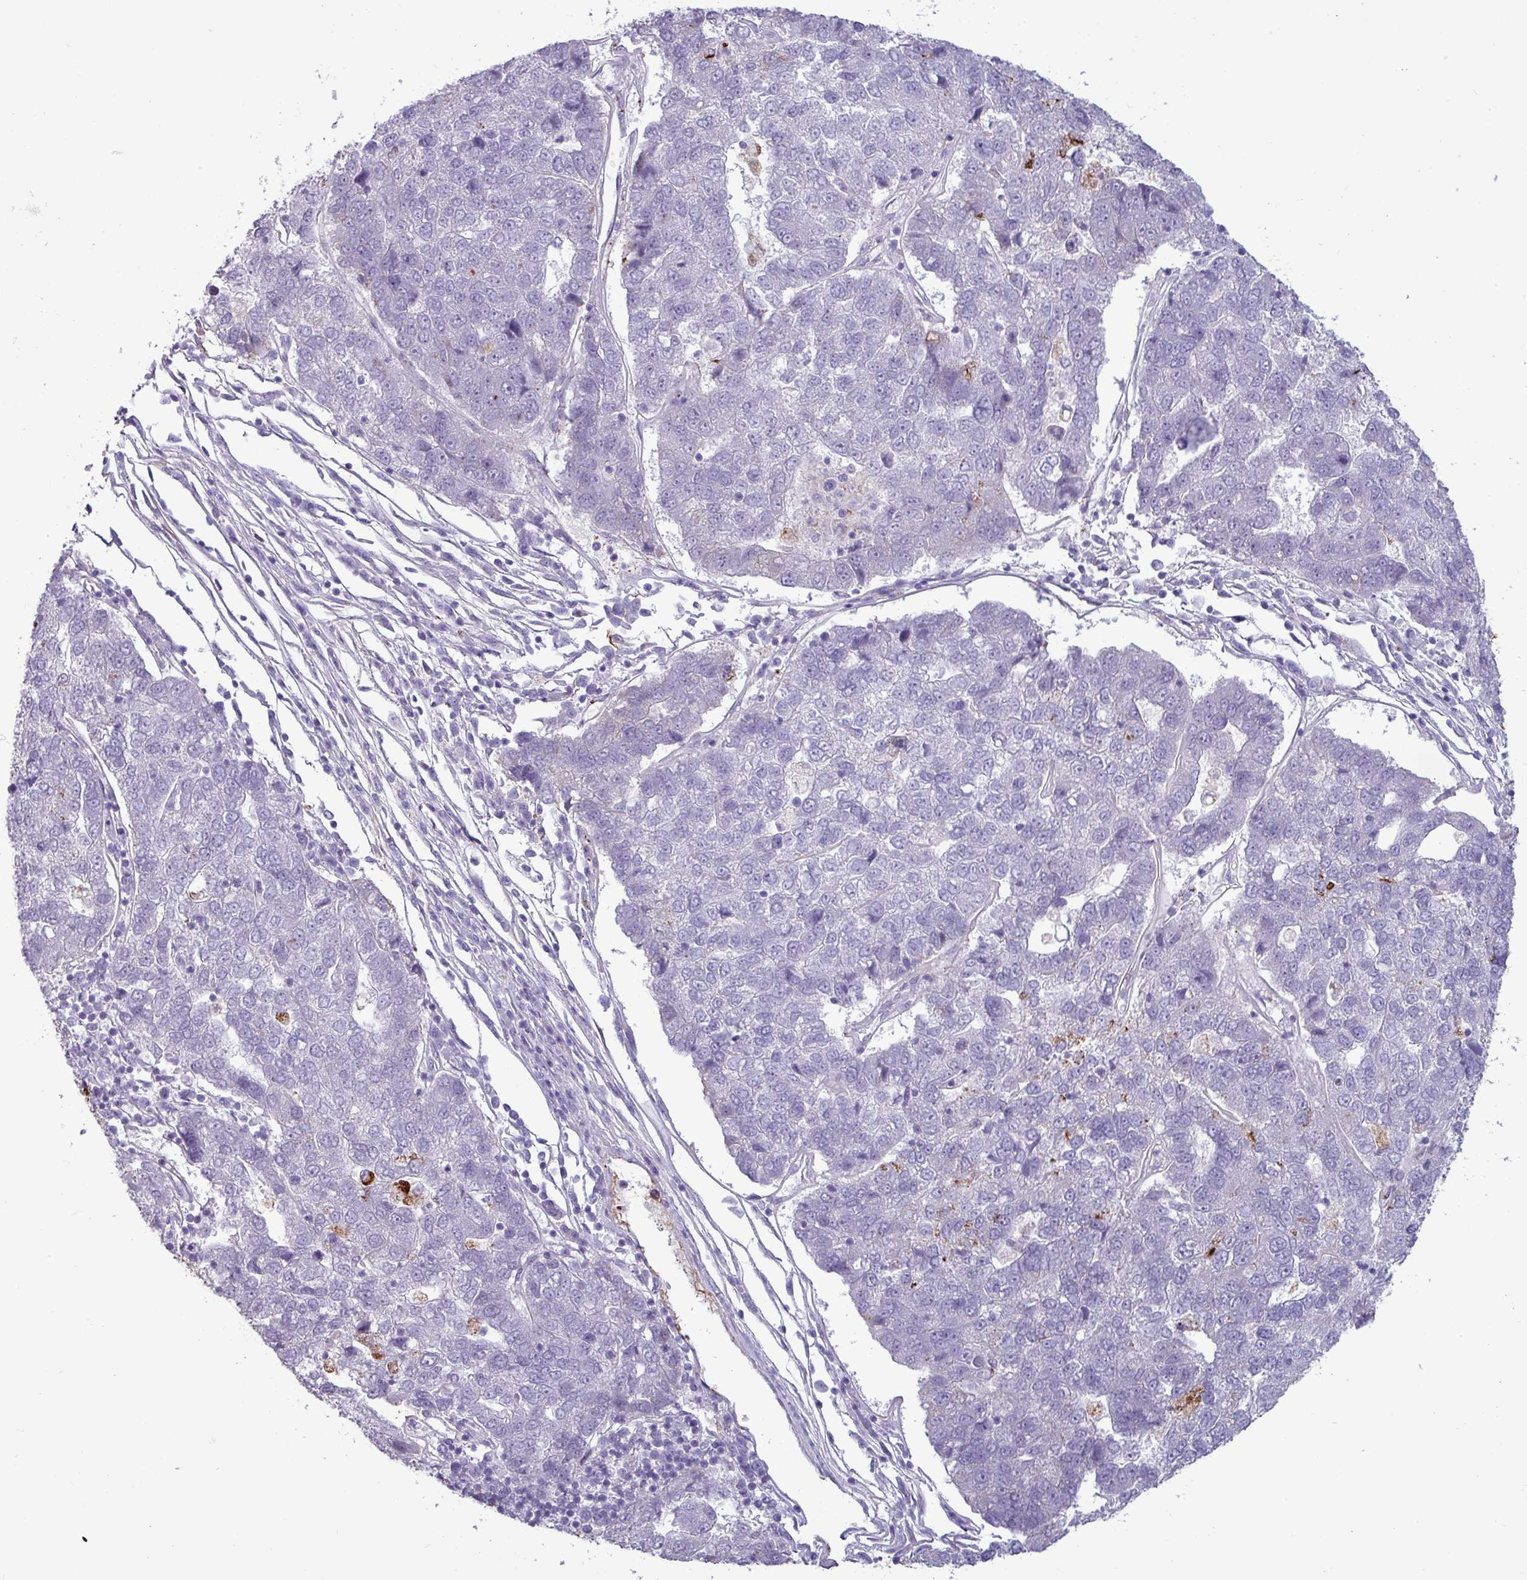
{"staining": {"intensity": "negative", "quantity": "none", "location": "none"}, "tissue": "pancreatic cancer", "cell_type": "Tumor cells", "image_type": "cancer", "snomed": [{"axis": "morphology", "description": "Adenocarcinoma, NOS"}, {"axis": "topography", "description": "Pancreas"}], "caption": "Immunohistochemistry histopathology image of human adenocarcinoma (pancreatic) stained for a protein (brown), which shows no positivity in tumor cells. Nuclei are stained in blue.", "gene": "PLIN2", "patient": {"sex": "female", "age": 61}}